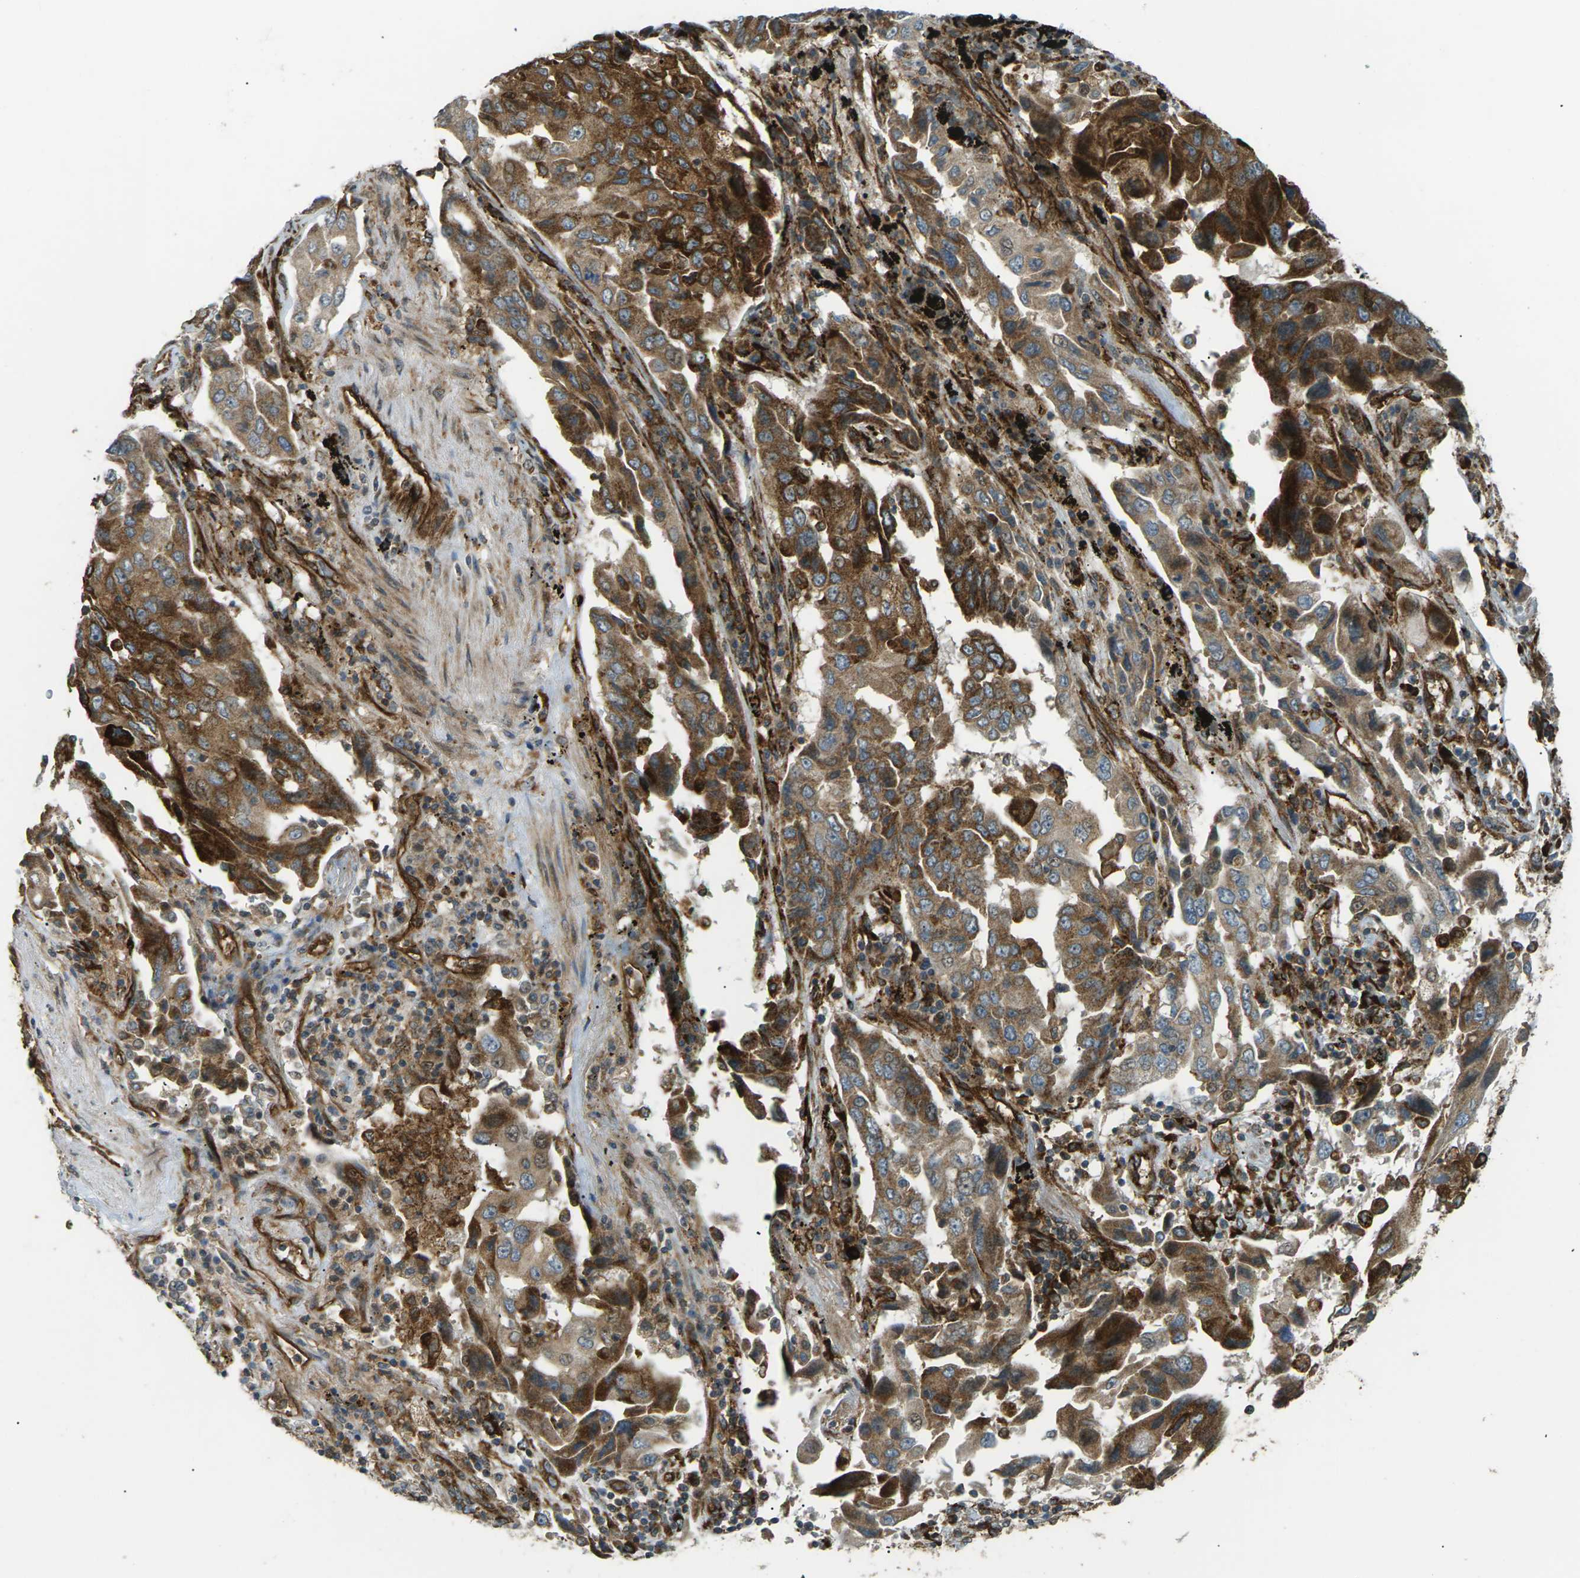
{"staining": {"intensity": "moderate", "quantity": ">75%", "location": "cytoplasmic/membranous"}, "tissue": "lung cancer", "cell_type": "Tumor cells", "image_type": "cancer", "snomed": [{"axis": "morphology", "description": "Adenocarcinoma, NOS"}, {"axis": "topography", "description": "Lung"}], "caption": "Immunohistochemical staining of human adenocarcinoma (lung) reveals medium levels of moderate cytoplasmic/membranous staining in approximately >75% of tumor cells.", "gene": "S1PR1", "patient": {"sex": "female", "age": 65}}